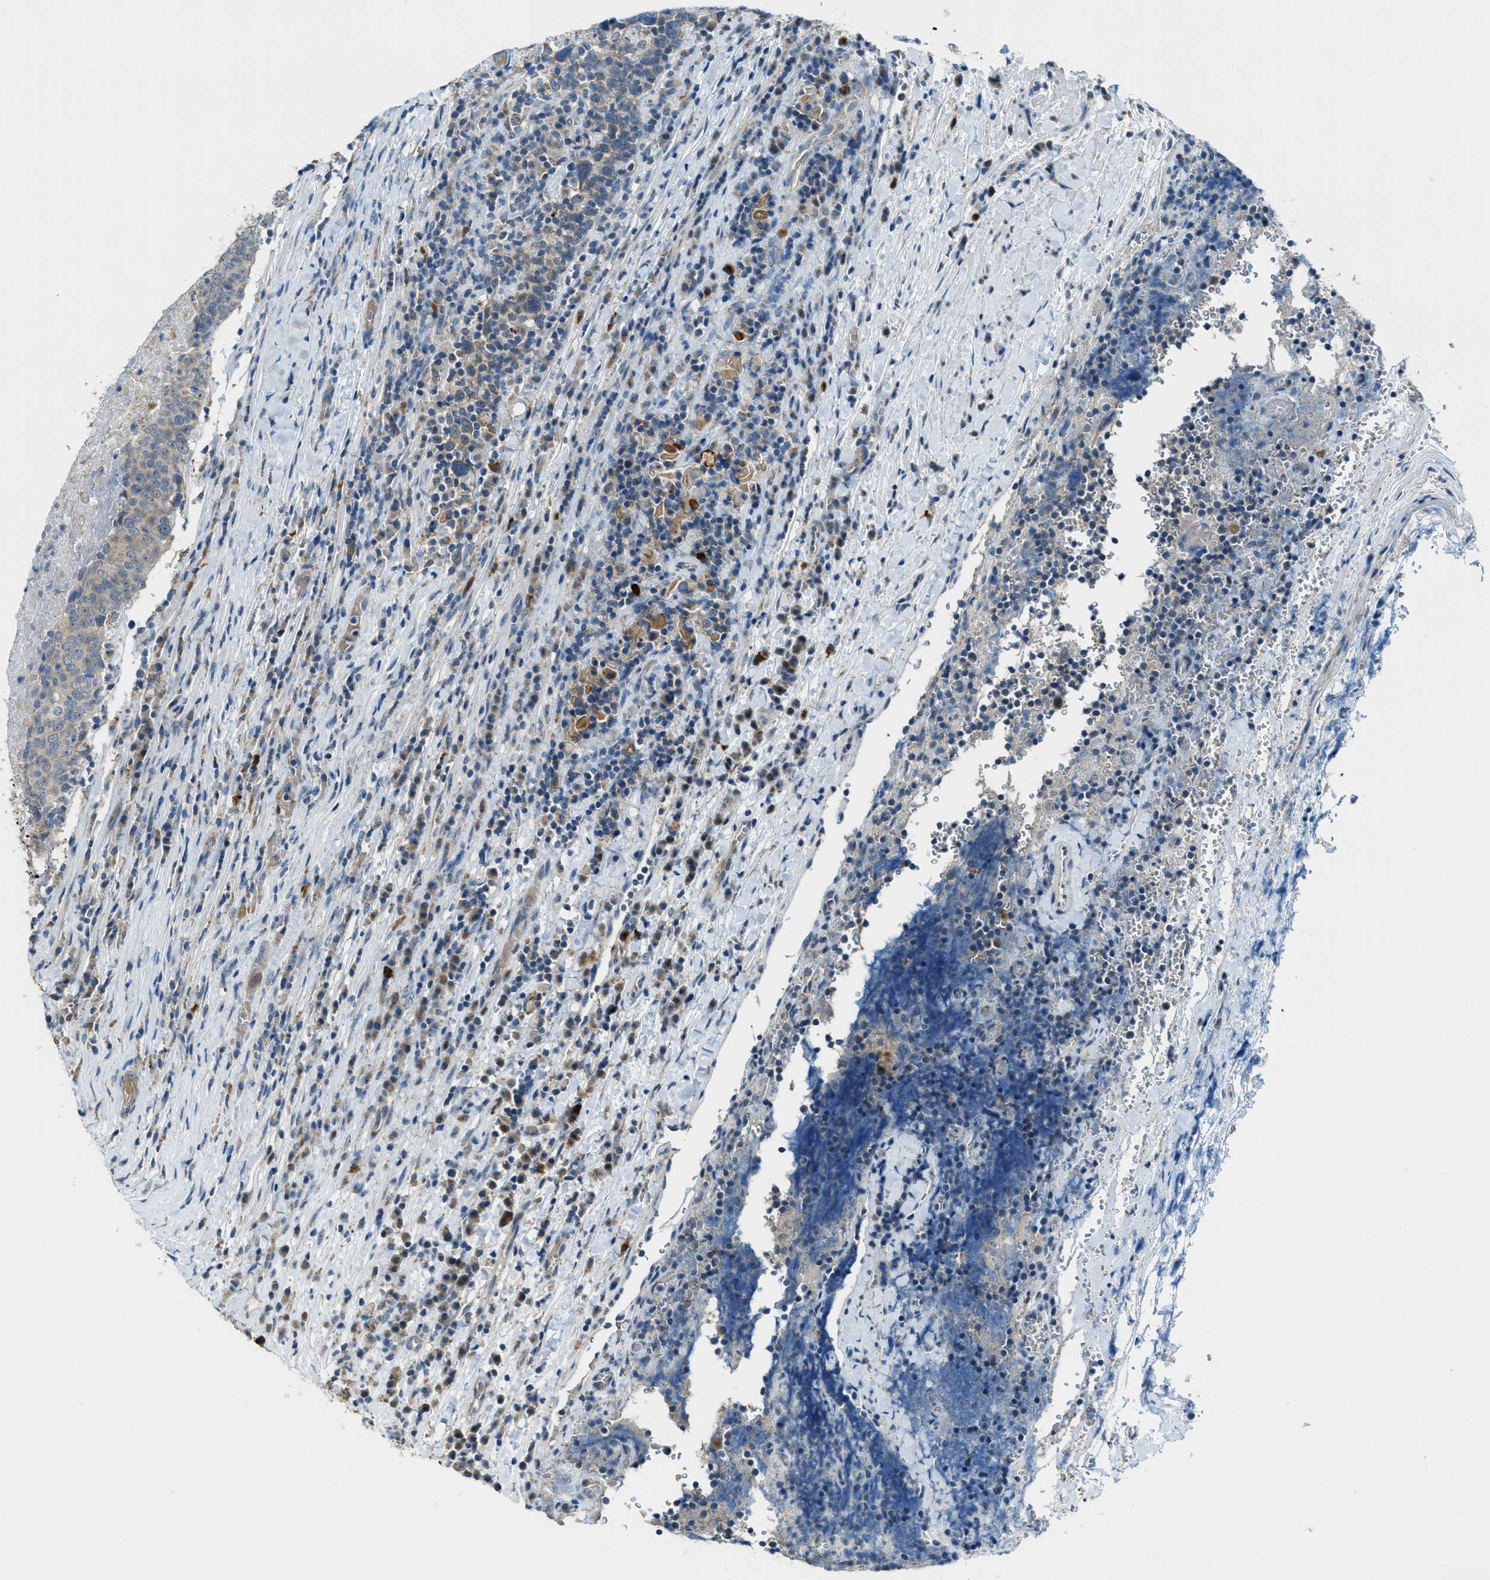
{"staining": {"intensity": "weak", "quantity": "25%-75%", "location": "cytoplasmic/membranous"}, "tissue": "head and neck cancer", "cell_type": "Tumor cells", "image_type": "cancer", "snomed": [{"axis": "morphology", "description": "Squamous cell carcinoma, NOS"}, {"axis": "morphology", "description": "Squamous cell carcinoma, metastatic, NOS"}, {"axis": "topography", "description": "Lymph node"}, {"axis": "topography", "description": "Head-Neck"}], "caption": "IHC (DAB) staining of human squamous cell carcinoma (head and neck) reveals weak cytoplasmic/membranous protein staining in about 25%-75% of tumor cells.", "gene": "CDON", "patient": {"sex": "male", "age": 62}}